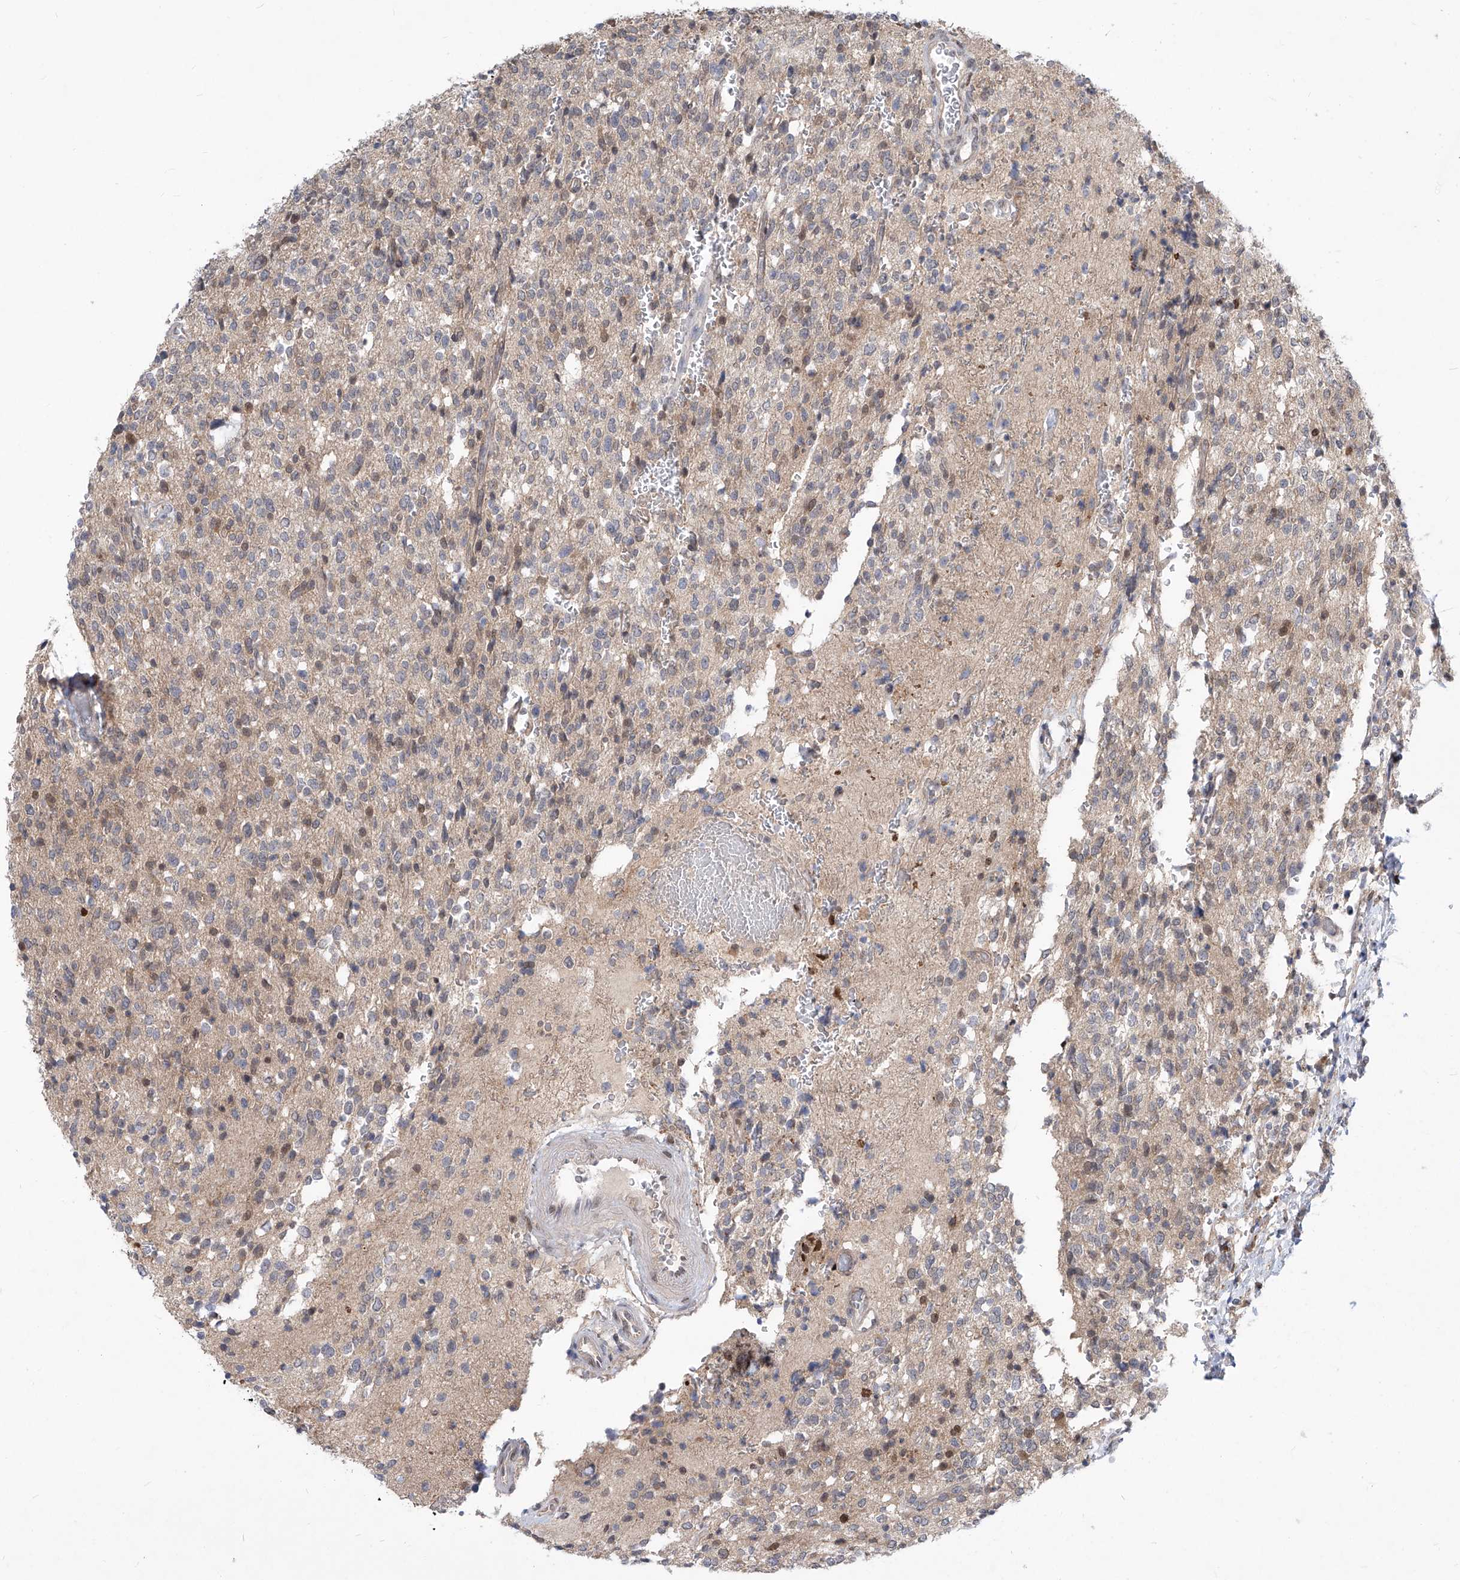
{"staining": {"intensity": "weak", "quantity": "<25%", "location": "nuclear"}, "tissue": "glioma", "cell_type": "Tumor cells", "image_type": "cancer", "snomed": [{"axis": "morphology", "description": "Glioma, malignant, High grade"}, {"axis": "topography", "description": "Brain"}], "caption": "The photomicrograph demonstrates no staining of tumor cells in glioma. (DAB (3,3'-diaminobenzidine) IHC, high magnification).", "gene": "CETN2", "patient": {"sex": "male", "age": 34}}